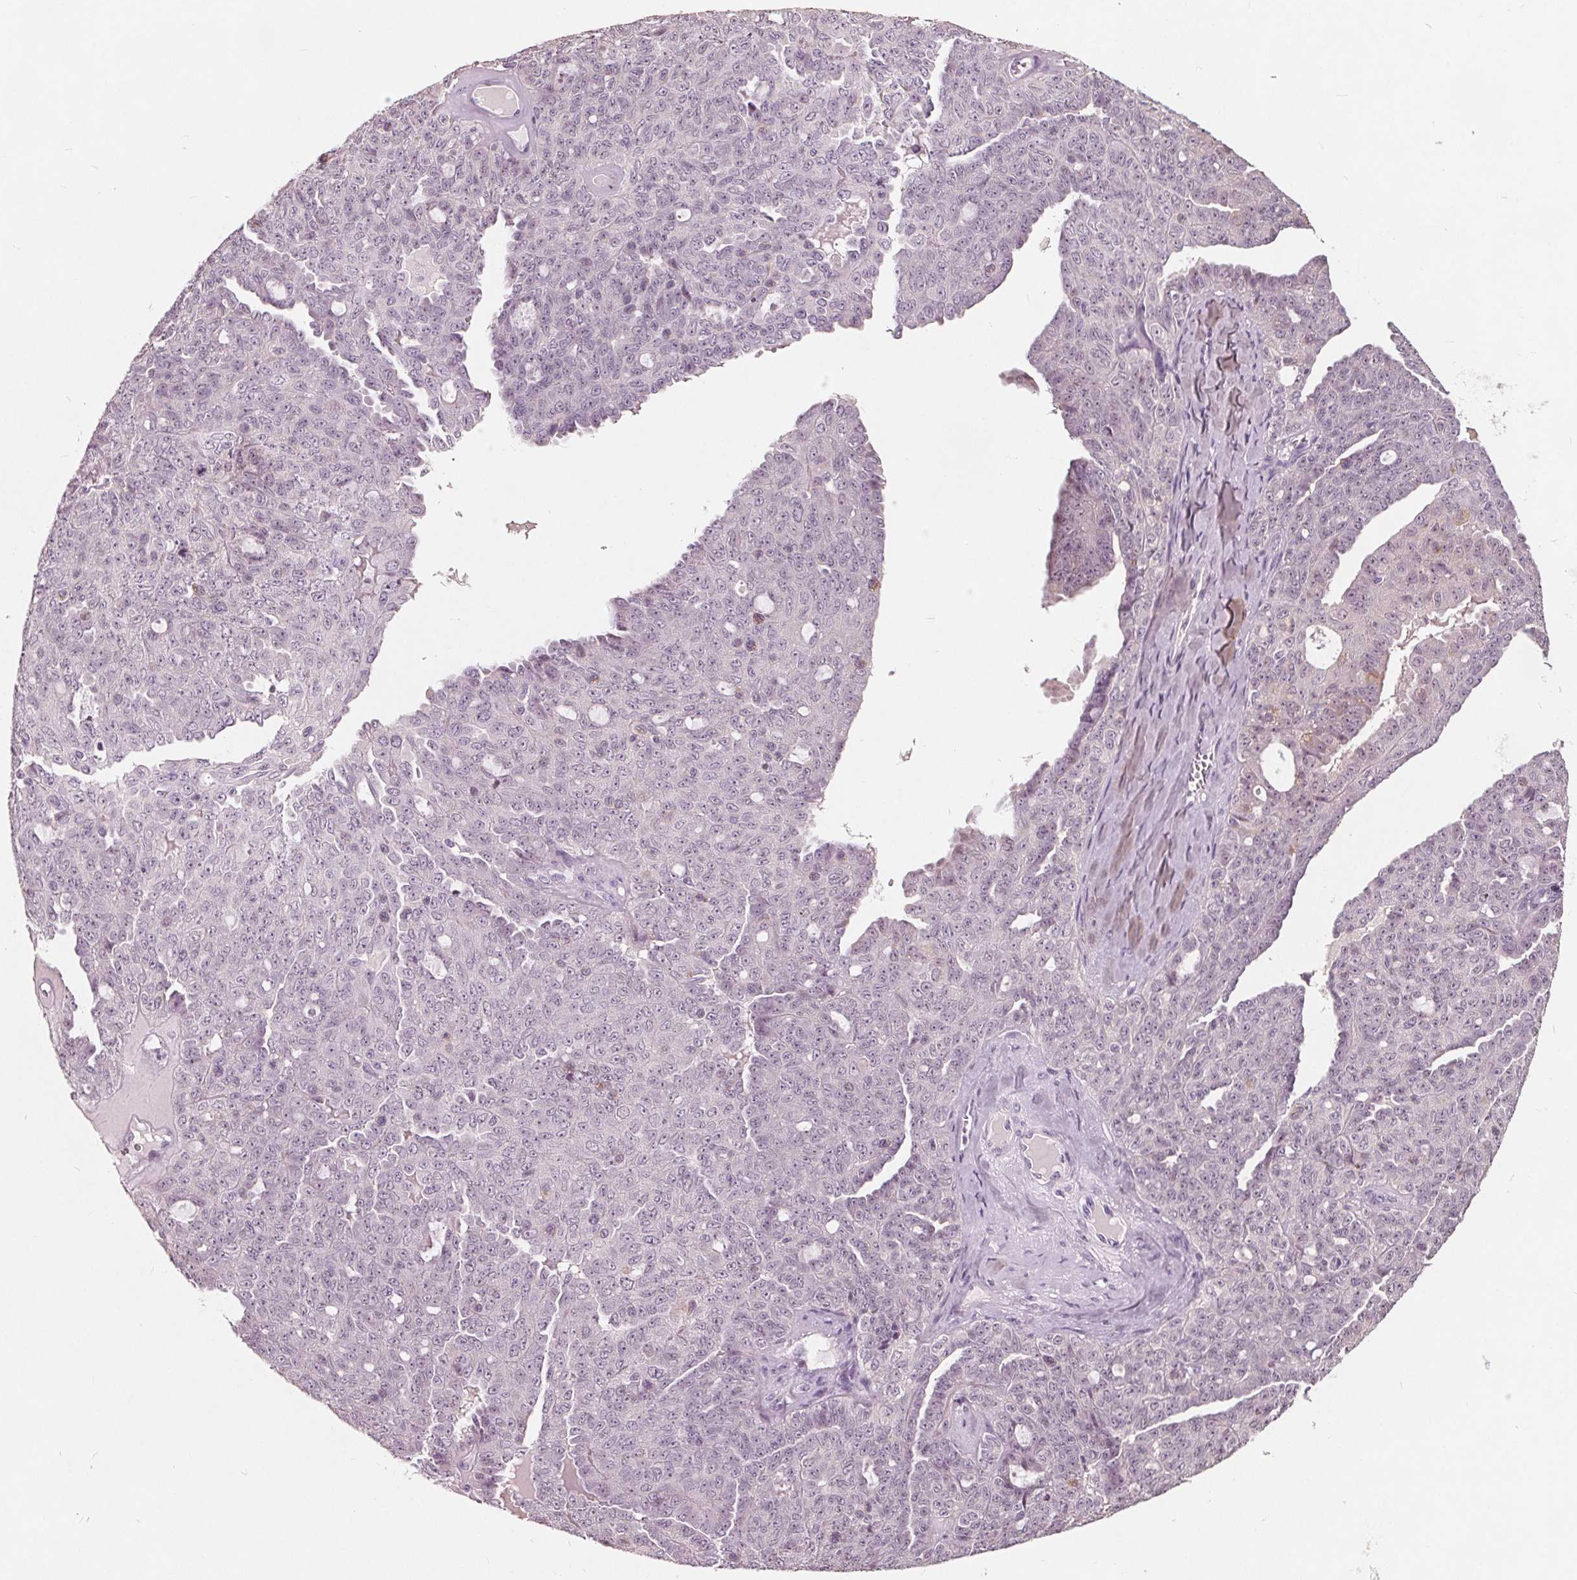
{"staining": {"intensity": "negative", "quantity": "none", "location": "none"}, "tissue": "ovarian cancer", "cell_type": "Tumor cells", "image_type": "cancer", "snomed": [{"axis": "morphology", "description": "Cystadenocarcinoma, serous, NOS"}, {"axis": "topography", "description": "Ovary"}], "caption": "IHC micrograph of neoplastic tissue: human ovarian cancer stained with DAB (3,3'-diaminobenzidine) exhibits no significant protein expression in tumor cells.", "gene": "TKFC", "patient": {"sex": "female", "age": 71}}